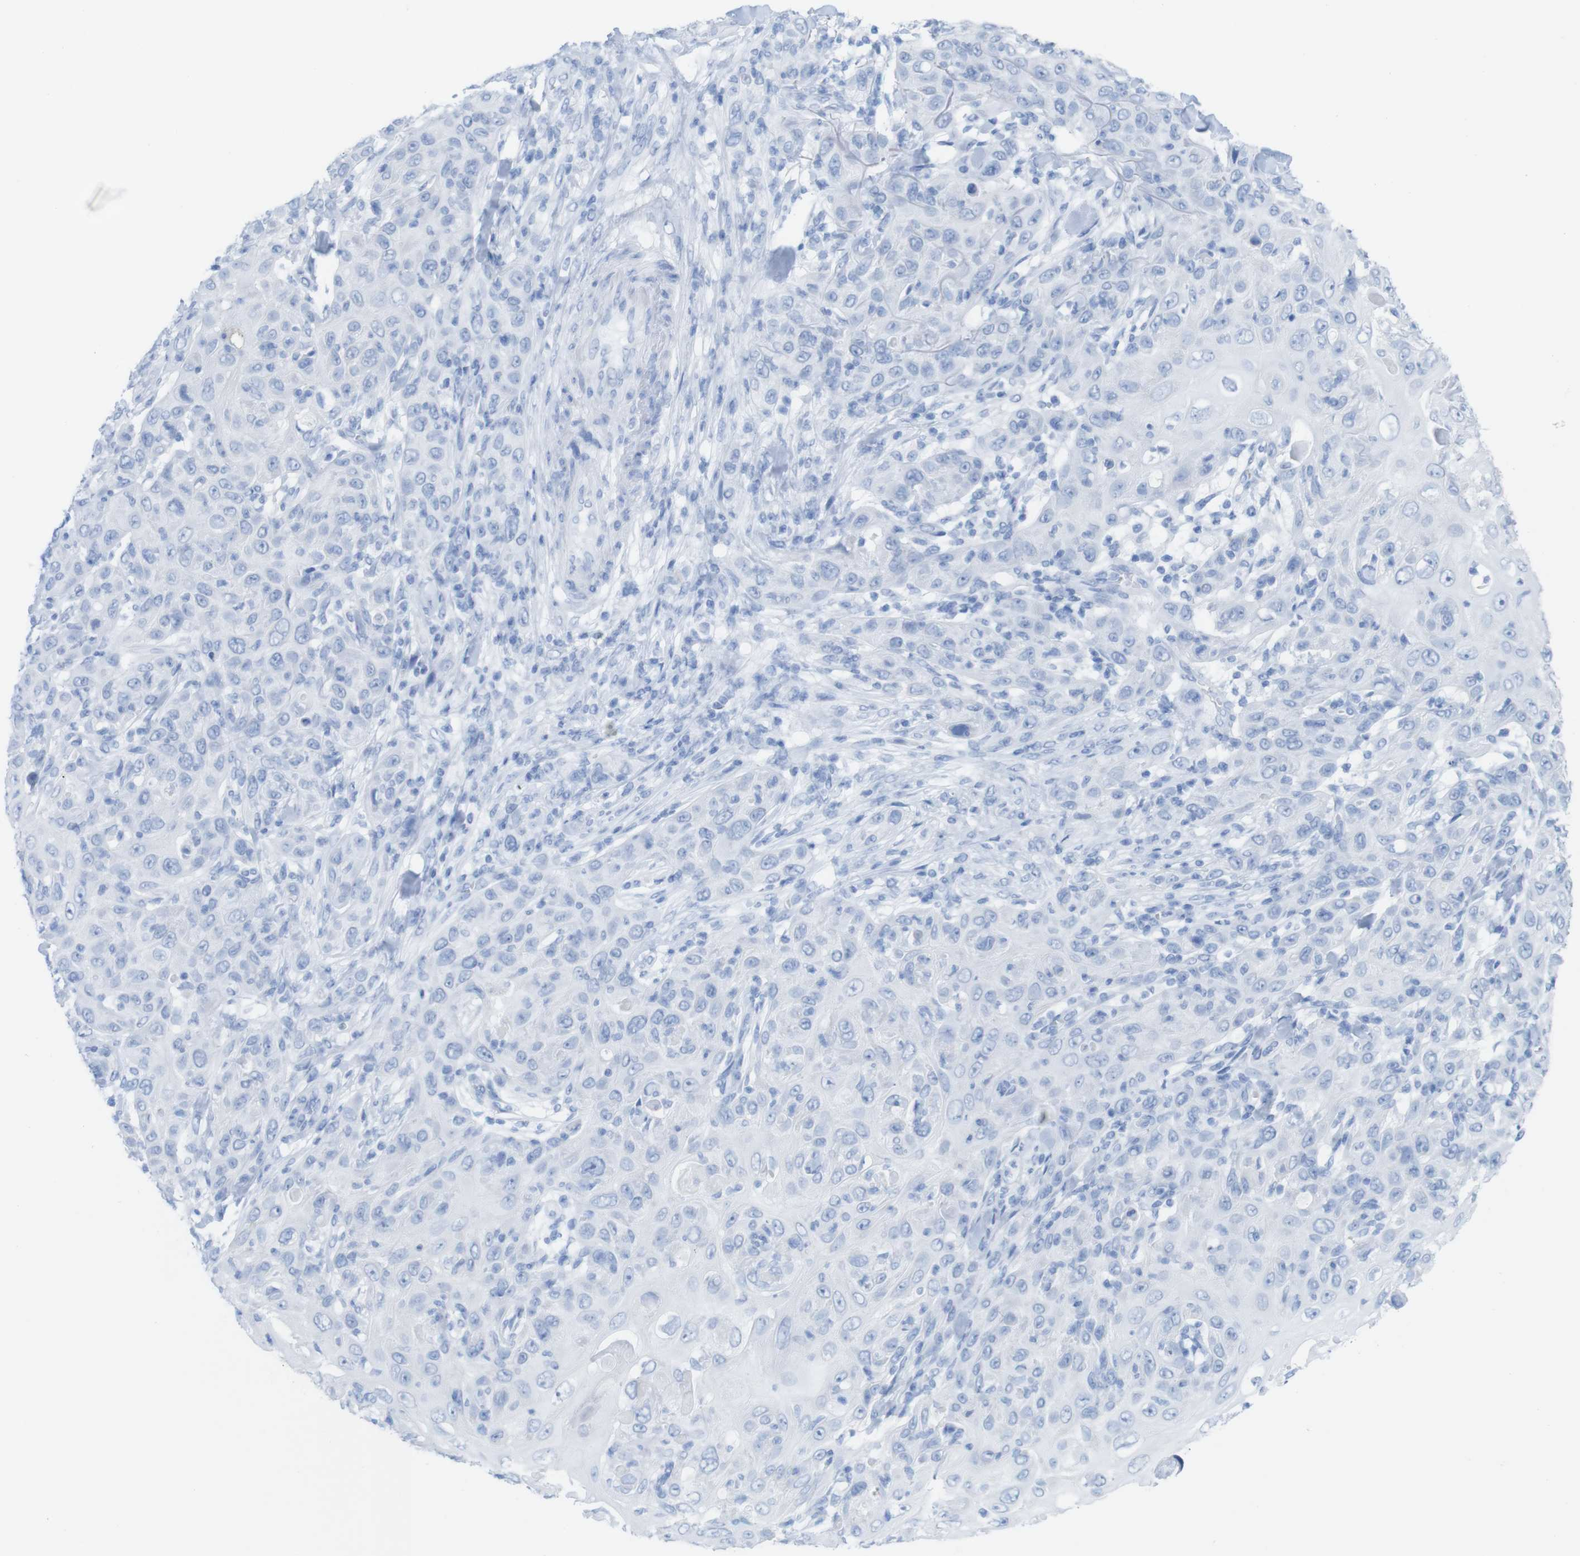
{"staining": {"intensity": "negative", "quantity": "none", "location": "none"}, "tissue": "skin cancer", "cell_type": "Tumor cells", "image_type": "cancer", "snomed": [{"axis": "morphology", "description": "Squamous cell carcinoma, NOS"}, {"axis": "topography", "description": "Skin"}], "caption": "IHC micrograph of neoplastic tissue: skin squamous cell carcinoma stained with DAB exhibits no significant protein expression in tumor cells.", "gene": "MYH7", "patient": {"sex": "female", "age": 88}}